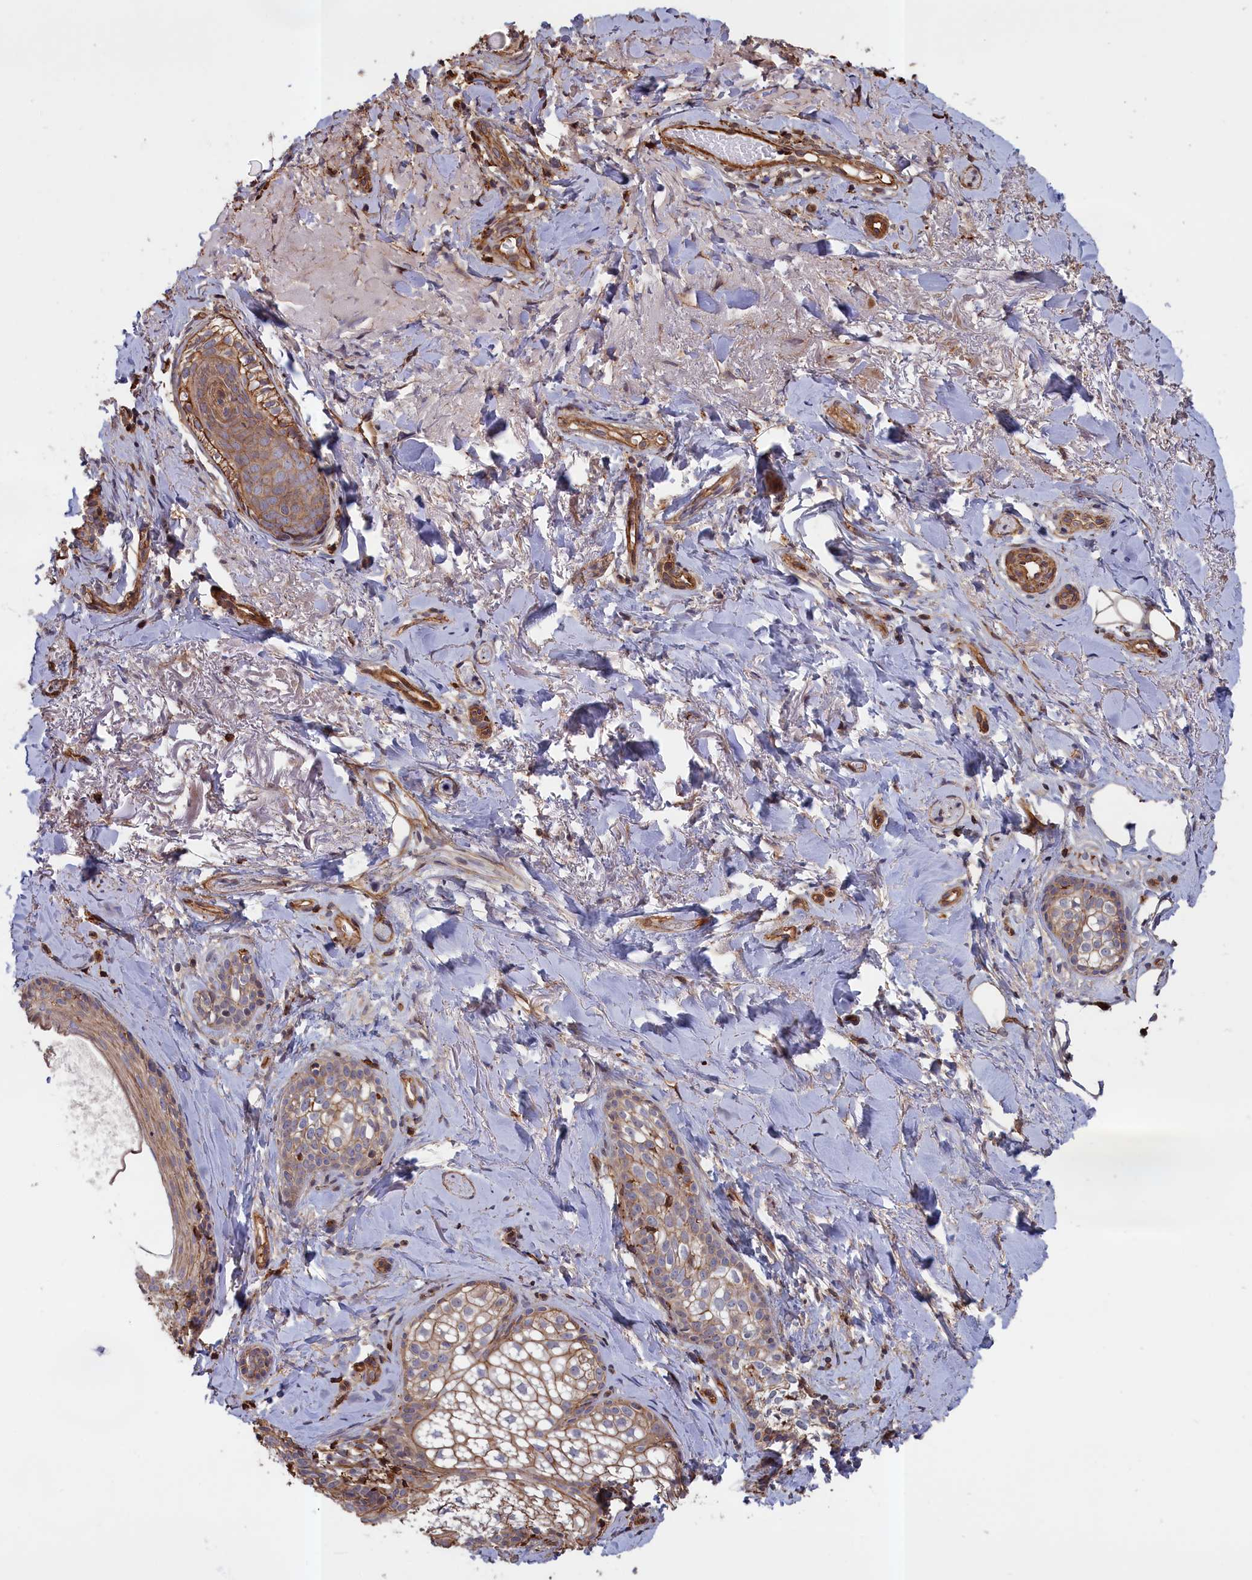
{"staining": {"intensity": "weak", "quantity": ">75%", "location": "cytoplasmic/membranous"}, "tissue": "skin cancer", "cell_type": "Tumor cells", "image_type": "cancer", "snomed": [{"axis": "morphology", "description": "Basal cell carcinoma"}, {"axis": "topography", "description": "Skin"}], "caption": "Brown immunohistochemical staining in human skin cancer (basal cell carcinoma) exhibits weak cytoplasmic/membranous staining in about >75% of tumor cells.", "gene": "ANKRD27", "patient": {"sex": "female", "age": 76}}